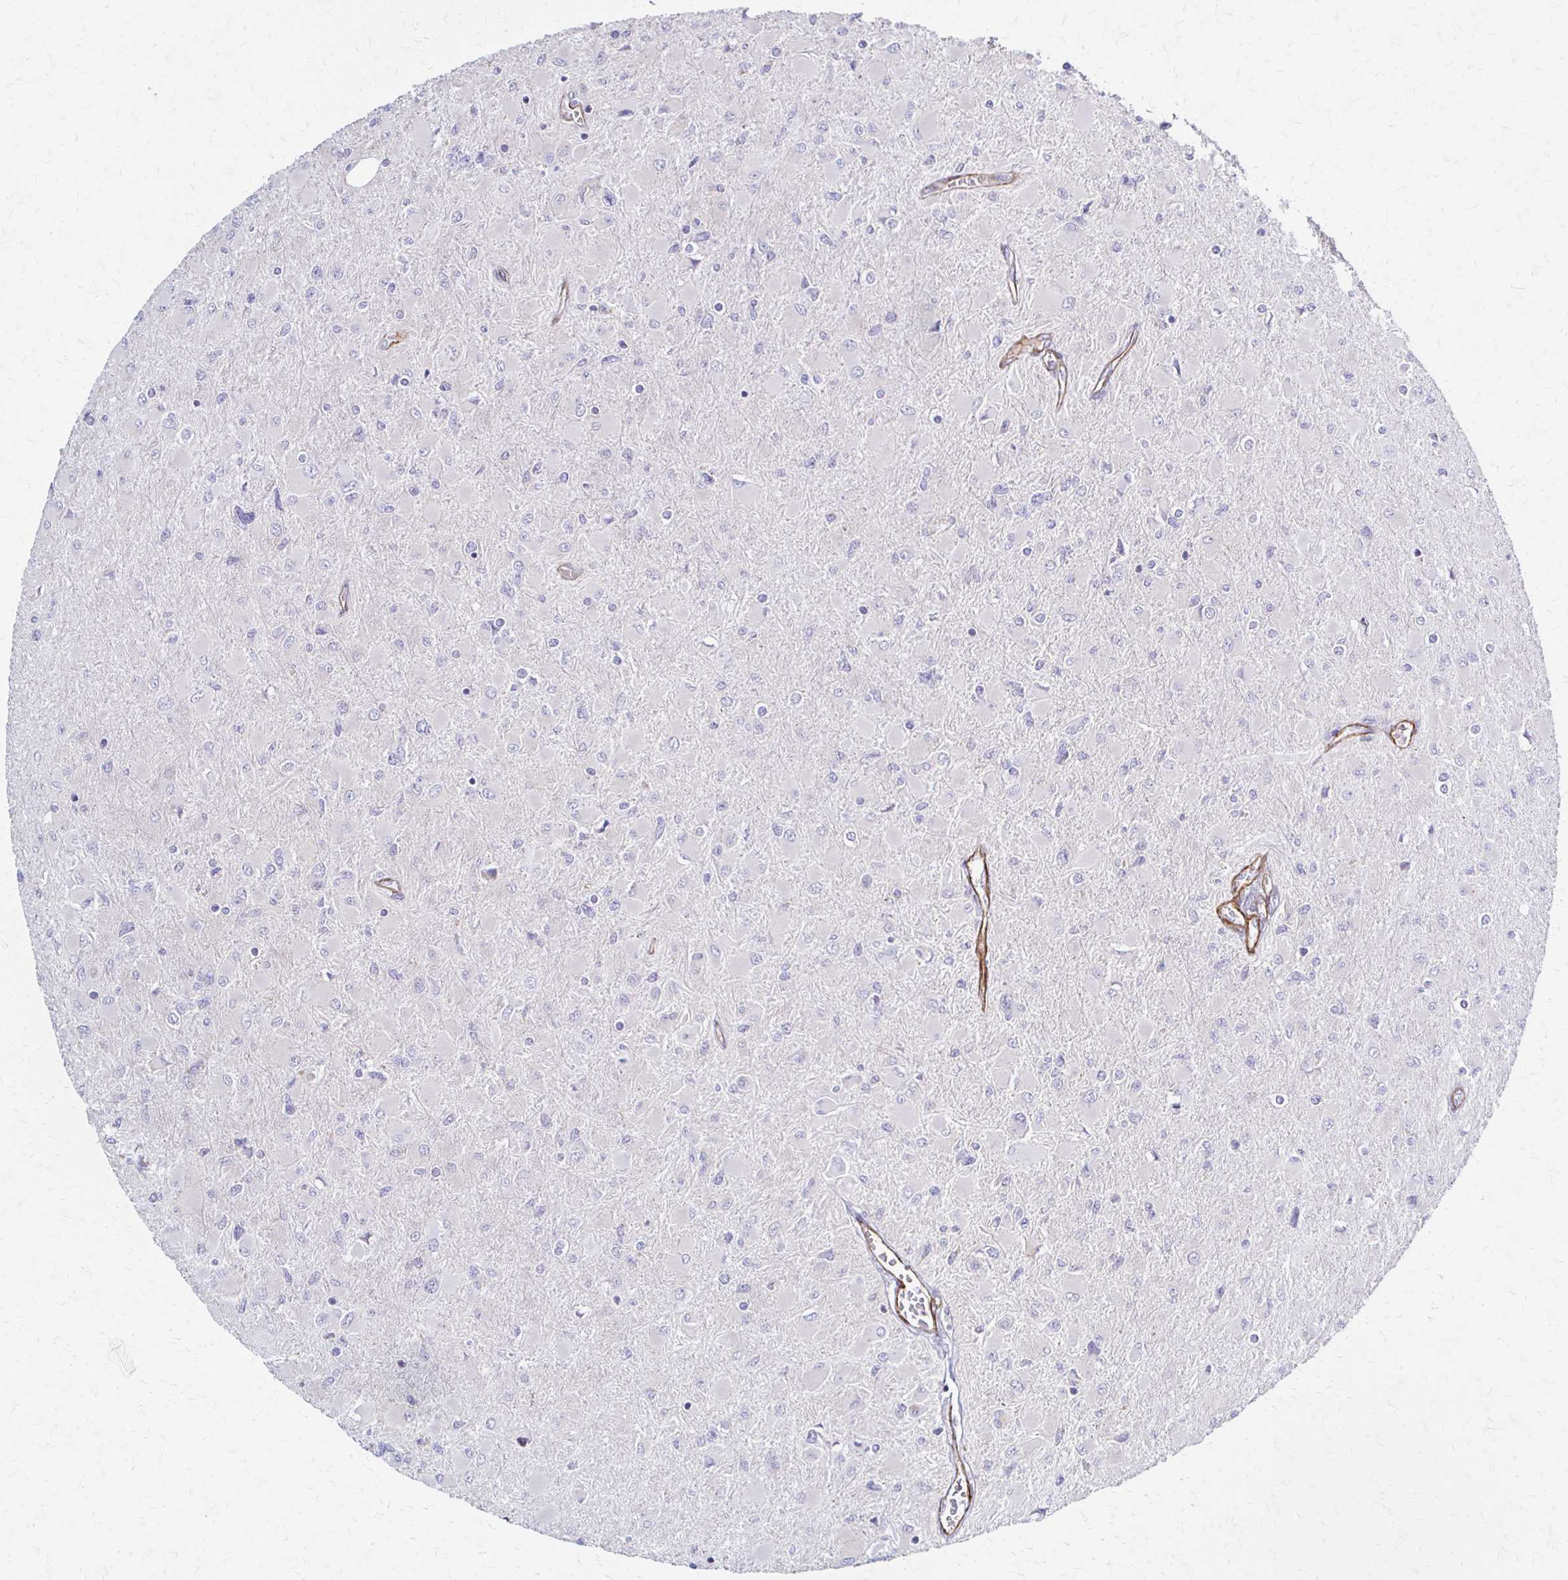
{"staining": {"intensity": "negative", "quantity": "none", "location": "none"}, "tissue": "glioma", "cell_type": "Tumor cells", "image_type": "cancer", "snomed": [{"axis": "morphology", "description": "Glioma, malignant, High grade"}, {"axis": "topography", "description": "Cerebral cortex"}], "caption": "The histopathology image displays no staining of tumor cells in malignant high-grade glioma.", "gene": "TIMMDC1", "patient": {"sex": "female", "age": 36}}